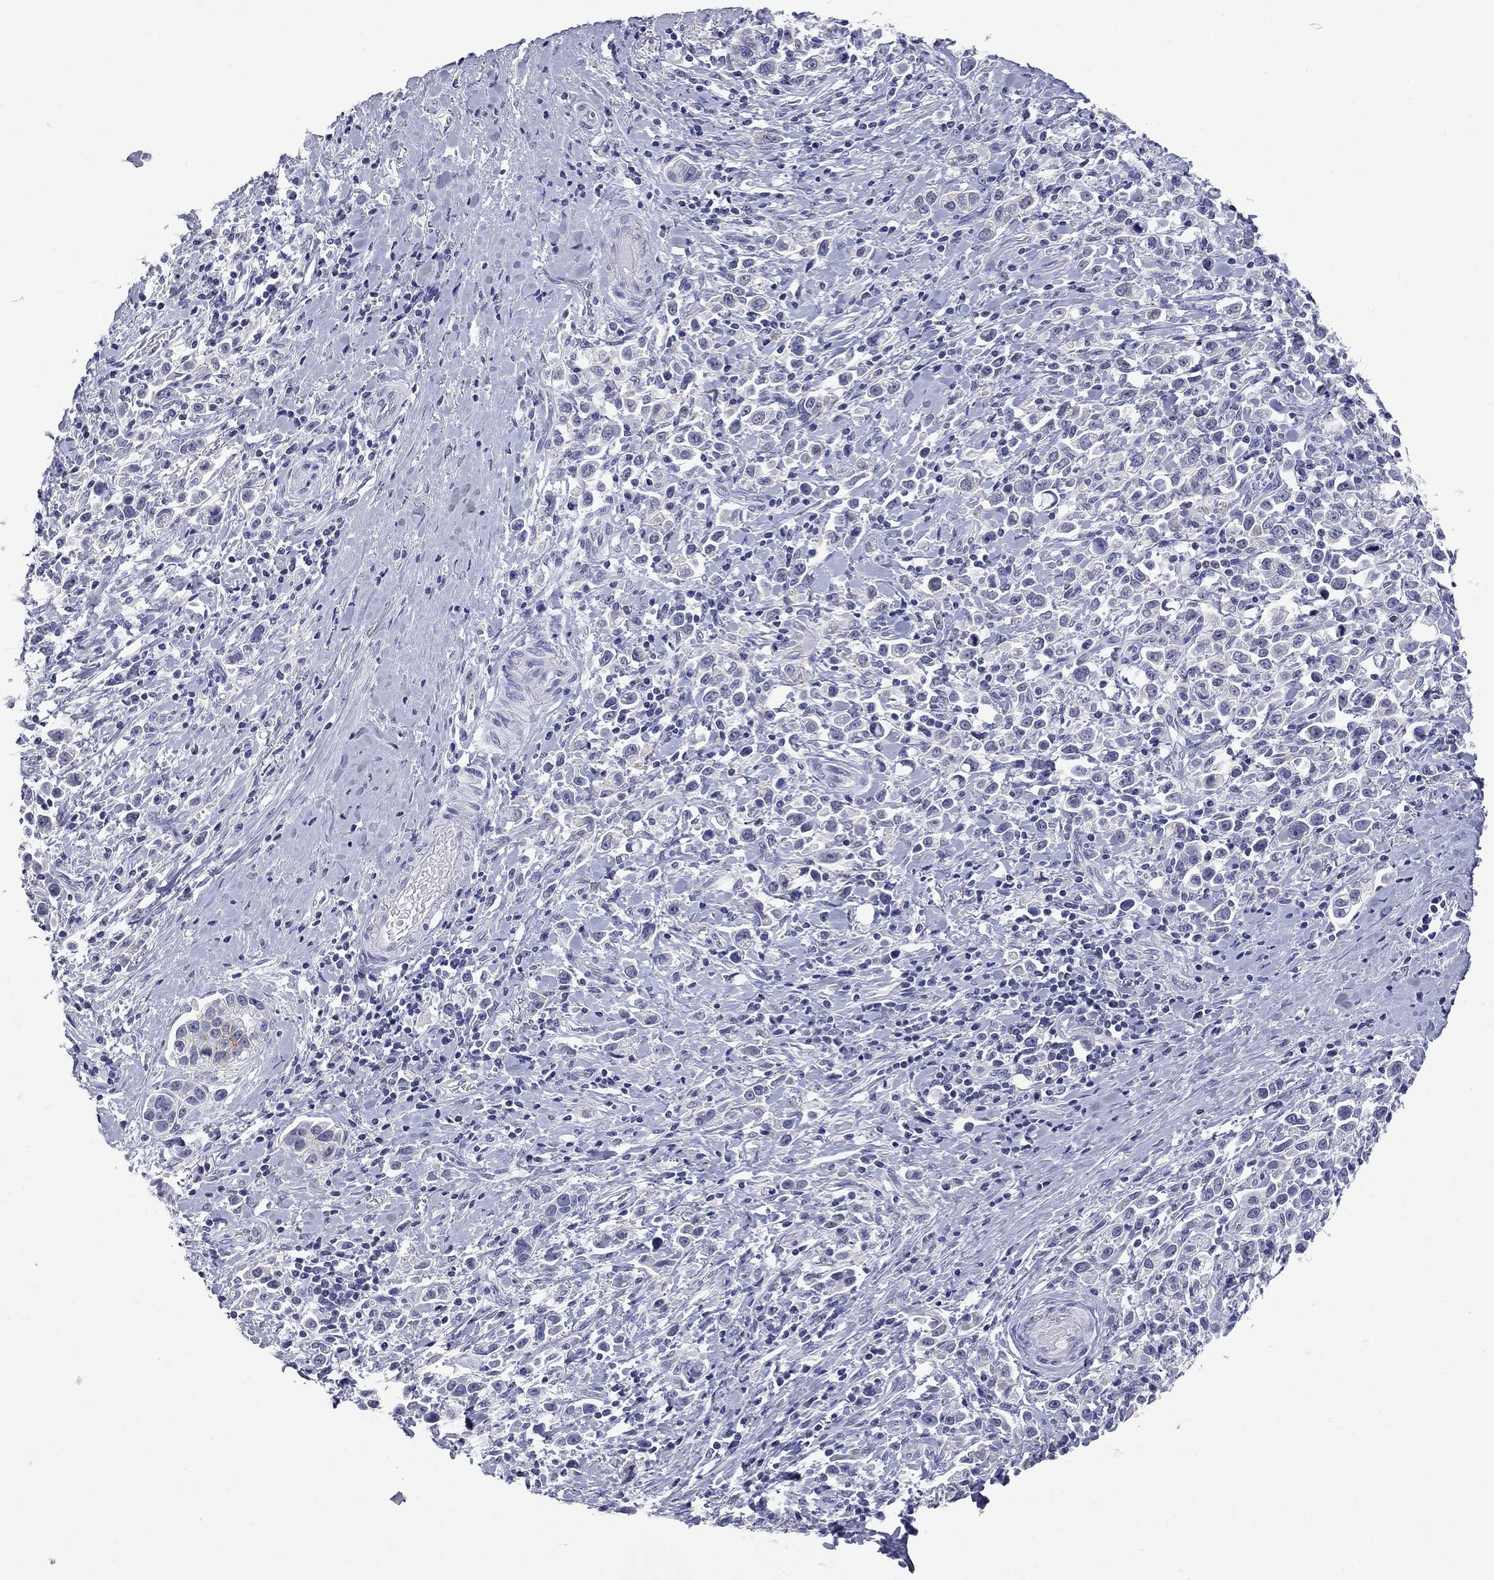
{"staining": {"intensity": "negative", "quantity": "none", "location": "none"}, "tissue": "stomach cancer", "cell_type": "Tumor cells", "image_type": "cancer", "snomed": [{"axis": "morphology", "description": "Adenocarcinoma, NOS"}, {"axis": "topography", "description": "Stomach"}], "caption": "Image shows no significant protein expression in tumor cells of stomach cancer (adenocarcinoma).", "gene": "FAM221B", "patient": {"sex": "male", "age": 93}}